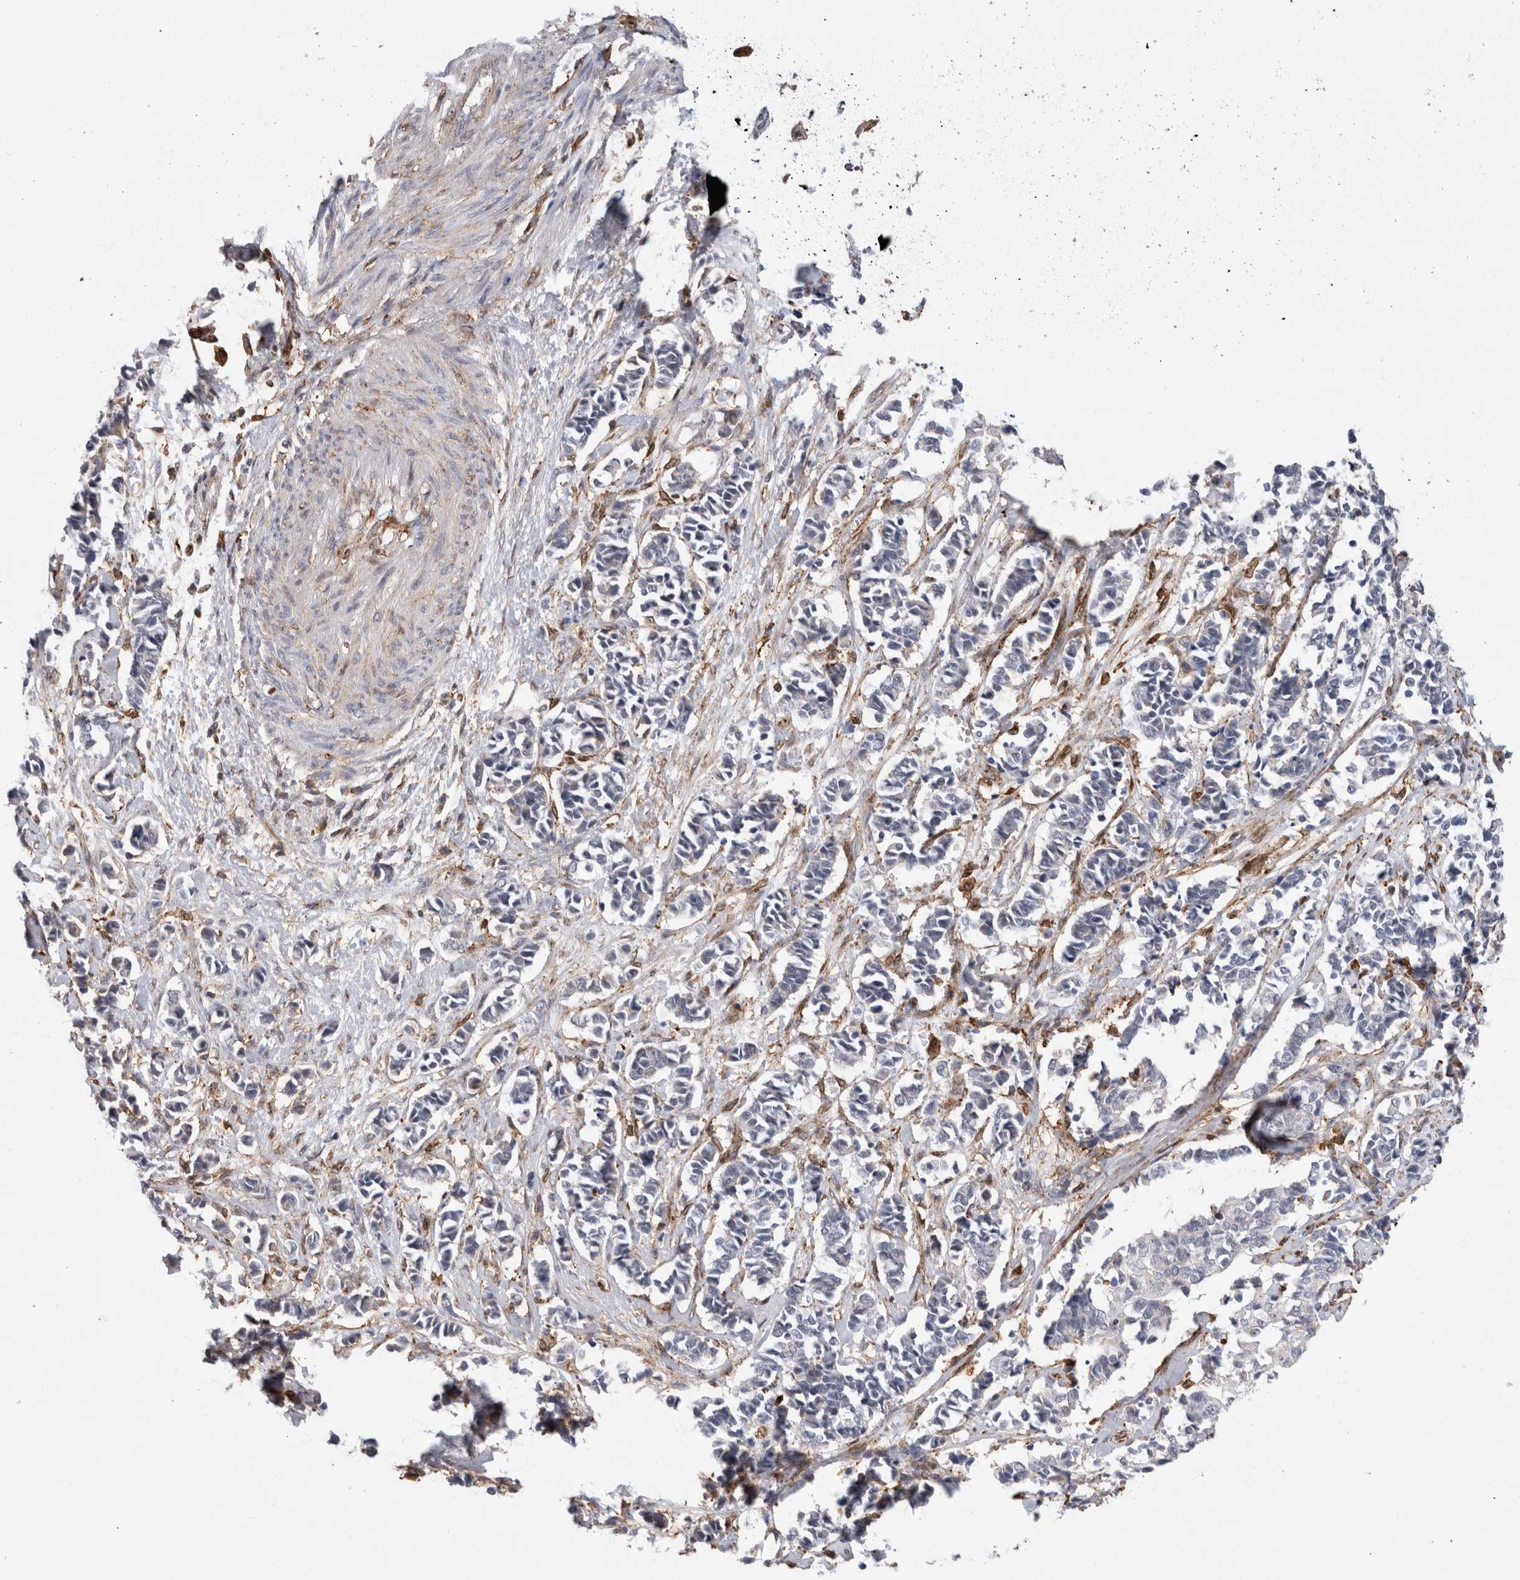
{"staining": {"intensity": "negative", "quantity": "none", "location": "none"}, "tissue": "cervical cancer", "cell_type": "Tumor cells", "image_type": "cancer", "snomed": [{"axis": "morphology", "description": "Normal tissue, NOS"}, {"axis": "morphology", "description": "Squamous cell carcinoma, NOS"}, {"axis": "topography", "description": "Cervix"}], "caption": "Photomicrograph shows no protein staining in tumor cells of cervical cancer tissue.", "gene": "CCDC88B", "patient": {"sex": "female", "age": 35}}